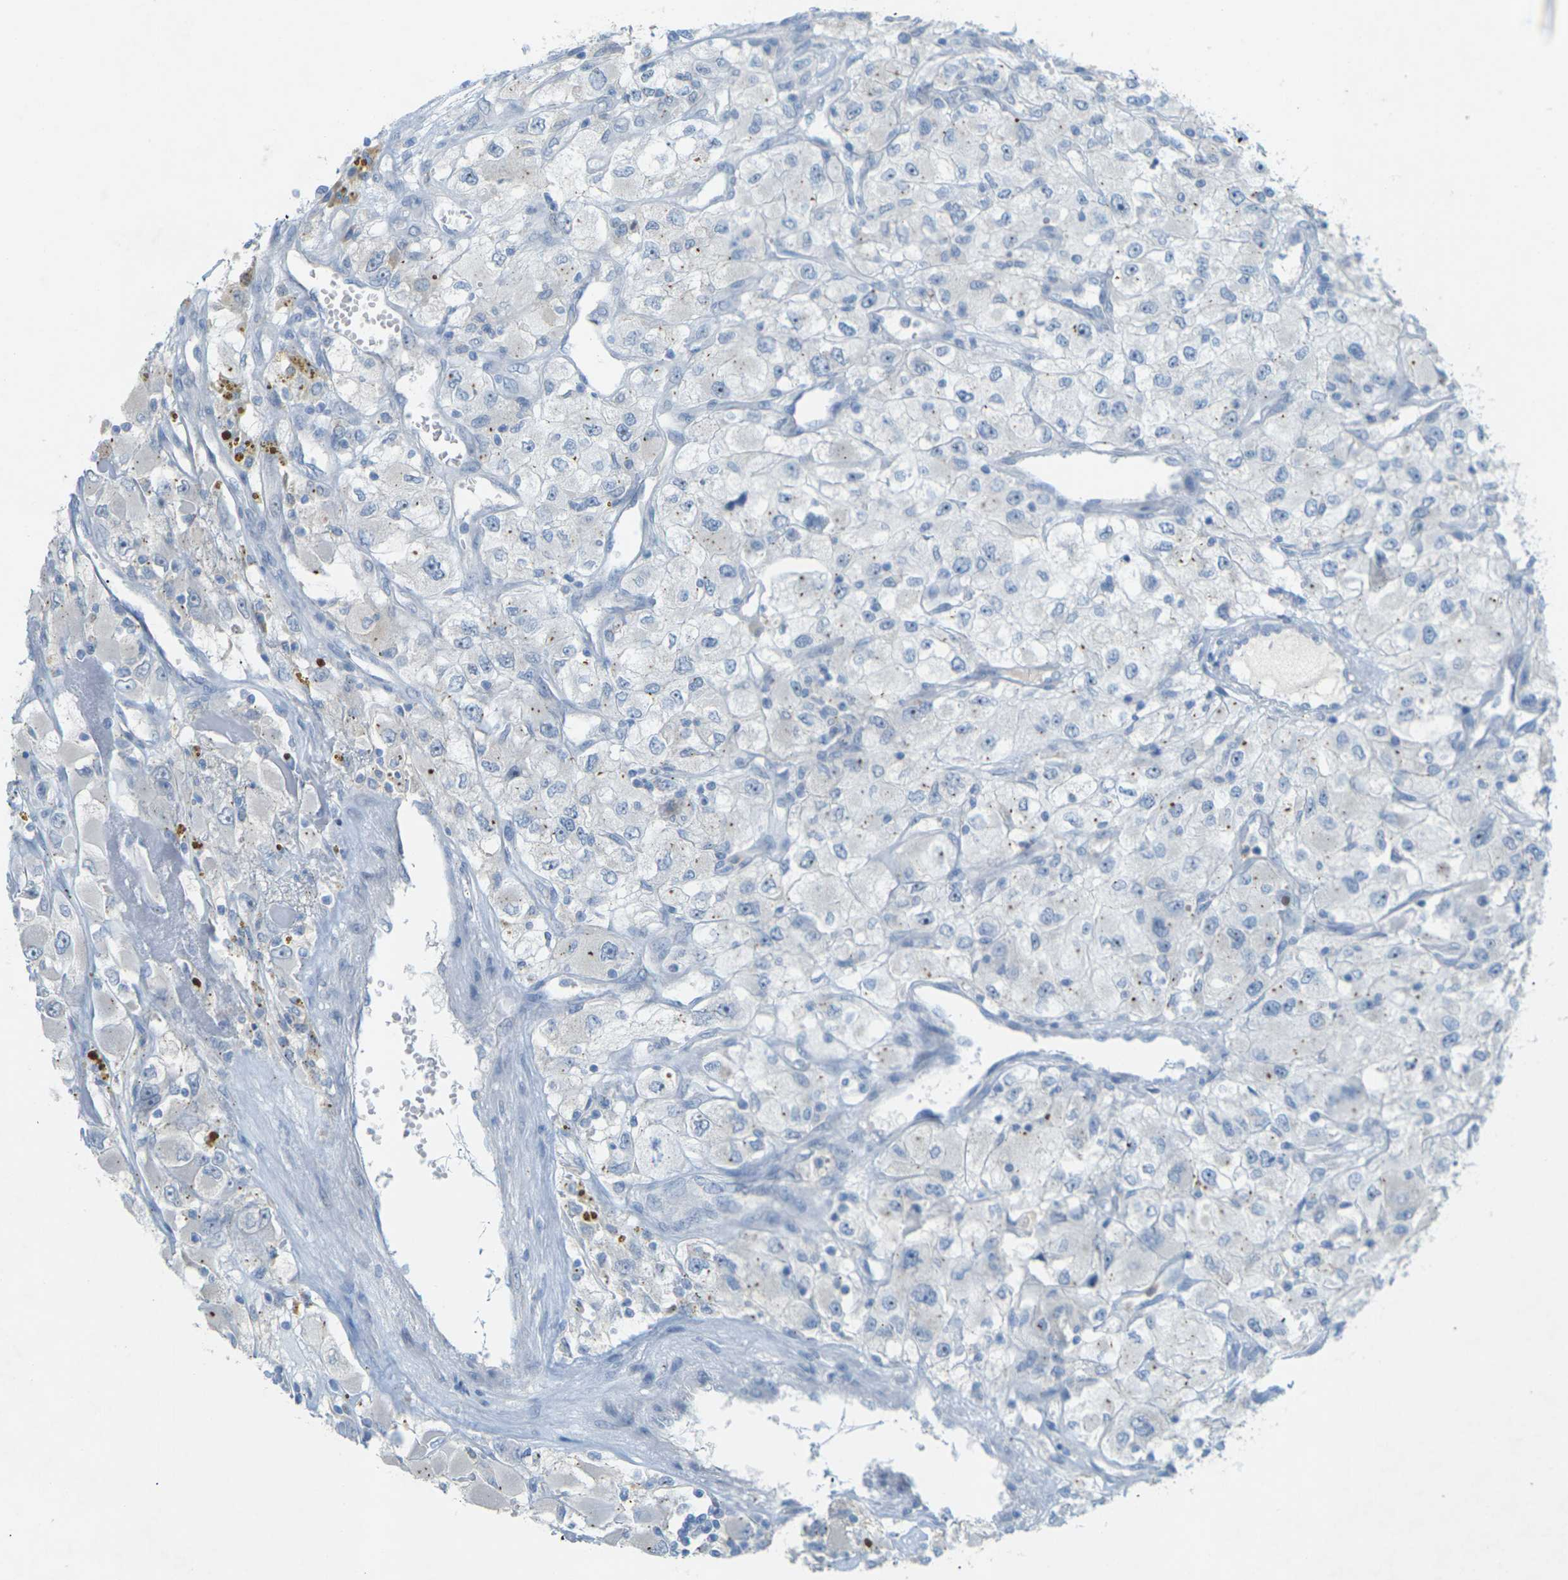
{"staining": {"intensity": "negative", "quantity": "none", "location": "none"}, "tissue": "renal cancer", "cell_type": "Tumor cells", "image_type": "cancer", "snomed": [{"axis": "morphology", "description": "Adenocarcinoma, NOS"}, {"axis": "topography", "description": "Kidney"}], "caption": "High power microscopy histopathology image of an IHC photomicrograph of adenocarcinoma (renal), revealing no significant positivity in tumor cells. (Immunohistochemistry (ihc), brightfield microscopy, high magnification).", "gene": "CLDN3", "patient": {"sex": "female", "age": 52}}